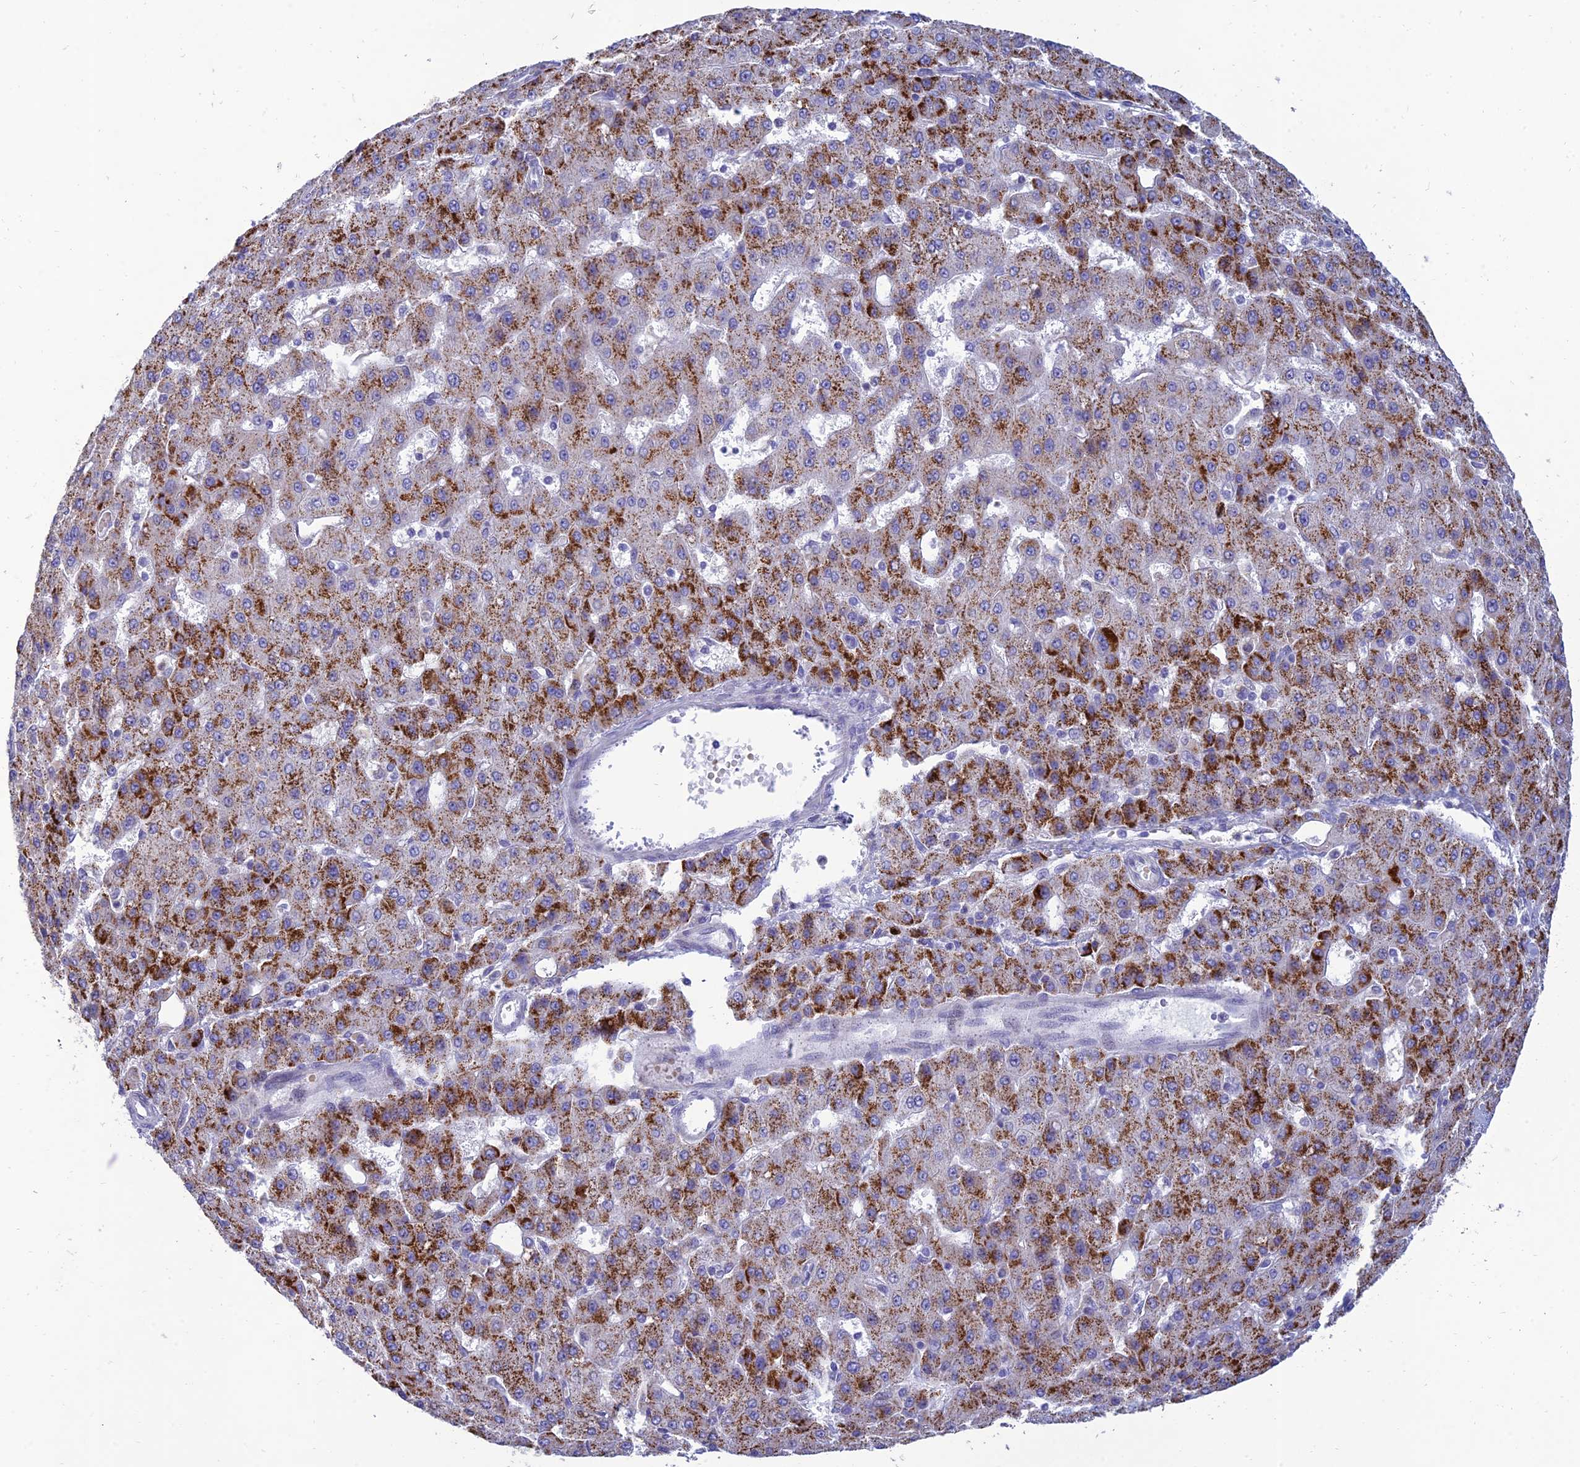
{"staining": {"intensity": "strong", "quantity": "25%-75%", "location": "cytoplasmic/membranous"}, "tissue": "liver cancer", "cell_type": "Tumor cells", "image_type": "cancer", "snomed": [{"axis": "morphology", "description": "Carcinoma, Hepatocellular, NOS"}, {"axis": "topography", "description": "Liver"}], "caption": "Immunohistochemical staining of hepatocellular carcinoma (liver) exhibits high levels of strong cytoplasmic/membranous protein staining in approximately 25%-75% of tumor cells.", "gene": "MAL2", "patient": {"sex": "male", "age": 47}}